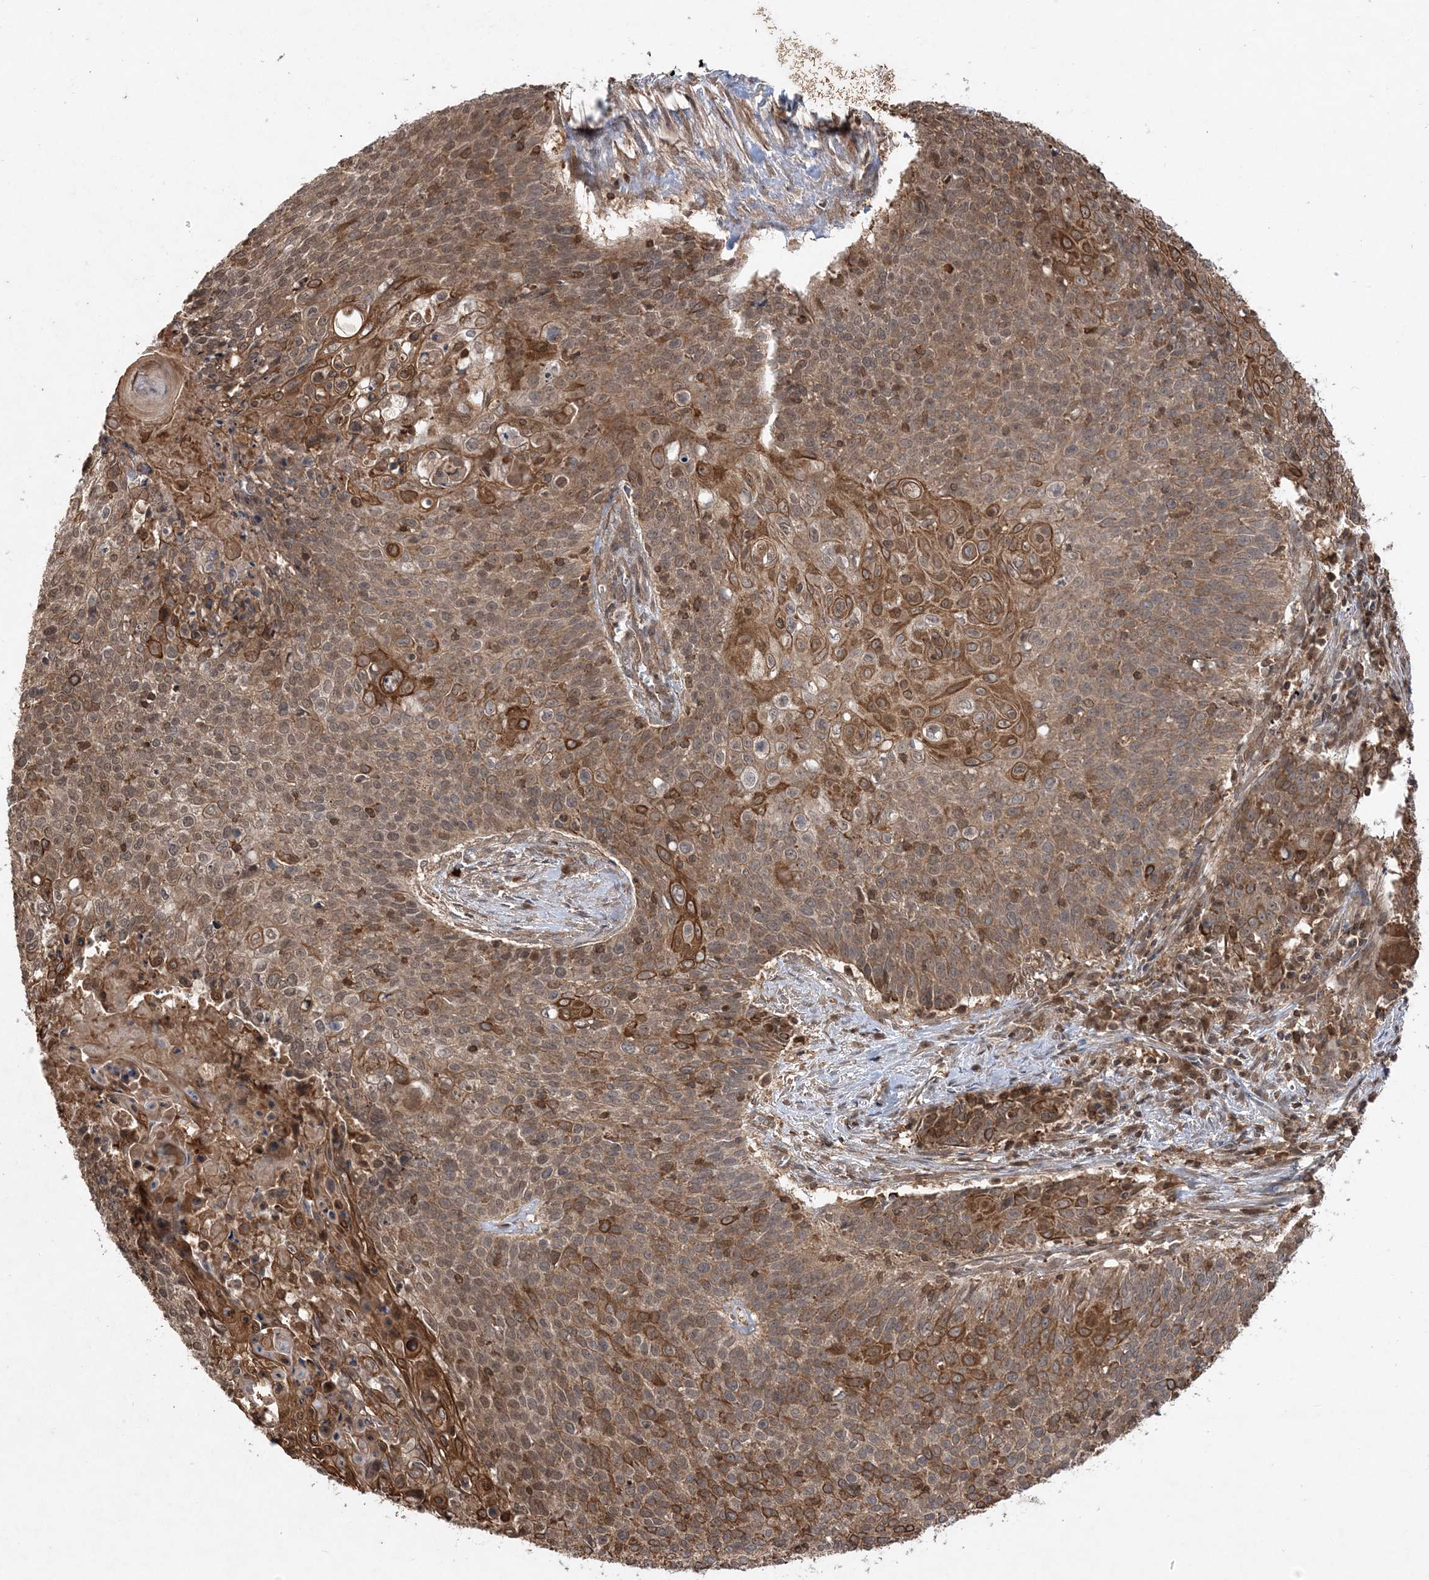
{"staining": {"intensity": "moderate", "quantity": ">75%", "location": "cytoplasmic/membranous"}, "tissue": "cervical cancer", "cell_type": "Tumor cells", "image_type": "cancer", "snomed": [{"axis": "morphology", "description": "Squamous cell carcinoma, NOS"}, {"axis": "topography", "description": "Cervix"}], "caption": "Brown immunohistochemical staining in cervical squamous cell carcinoma shows moderate cytoplasmic/membranous positivity in about >75% of tumor cells.", "gene": "ACYP1", "patient": {"sex": "female", "age": 39}}